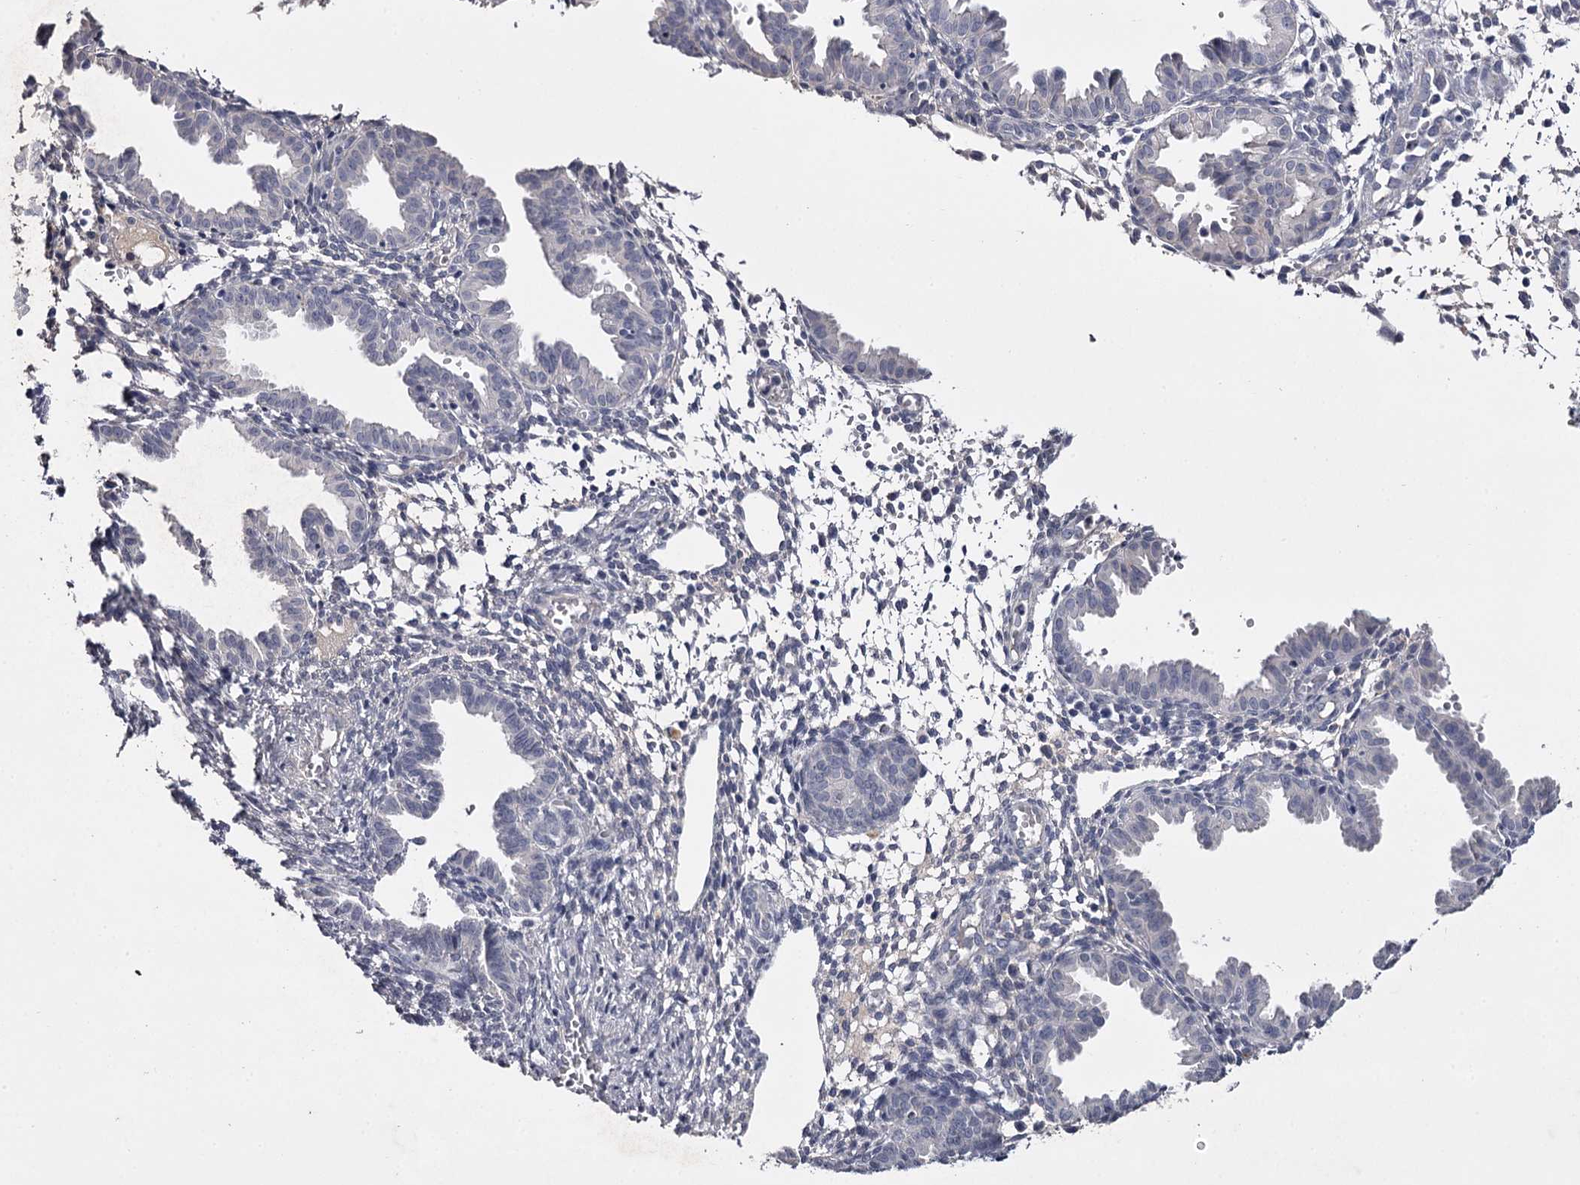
{"staining": {"intensity": "negative", "quantity": "none", "location": "none"}, "tissue": "endometrium", "cell_type": "Cells in endometrial stroma", "image_type": "normal", "snomed": [{"axis": "morphology", "description": "Normal tissue, NOS"}, {"axis": "topography", "description": "Endometrium"}], "caption": "Protein analysis of unremarkable endometrium reveals no significant positivity in cells in endometrial stroma. (Brightfield microscopy of DAB (3,3'-diaminobenzidine) IHC at high magnification).", "gene": "FDXACB1", "patient": {"sex": "female", "age": 33}}